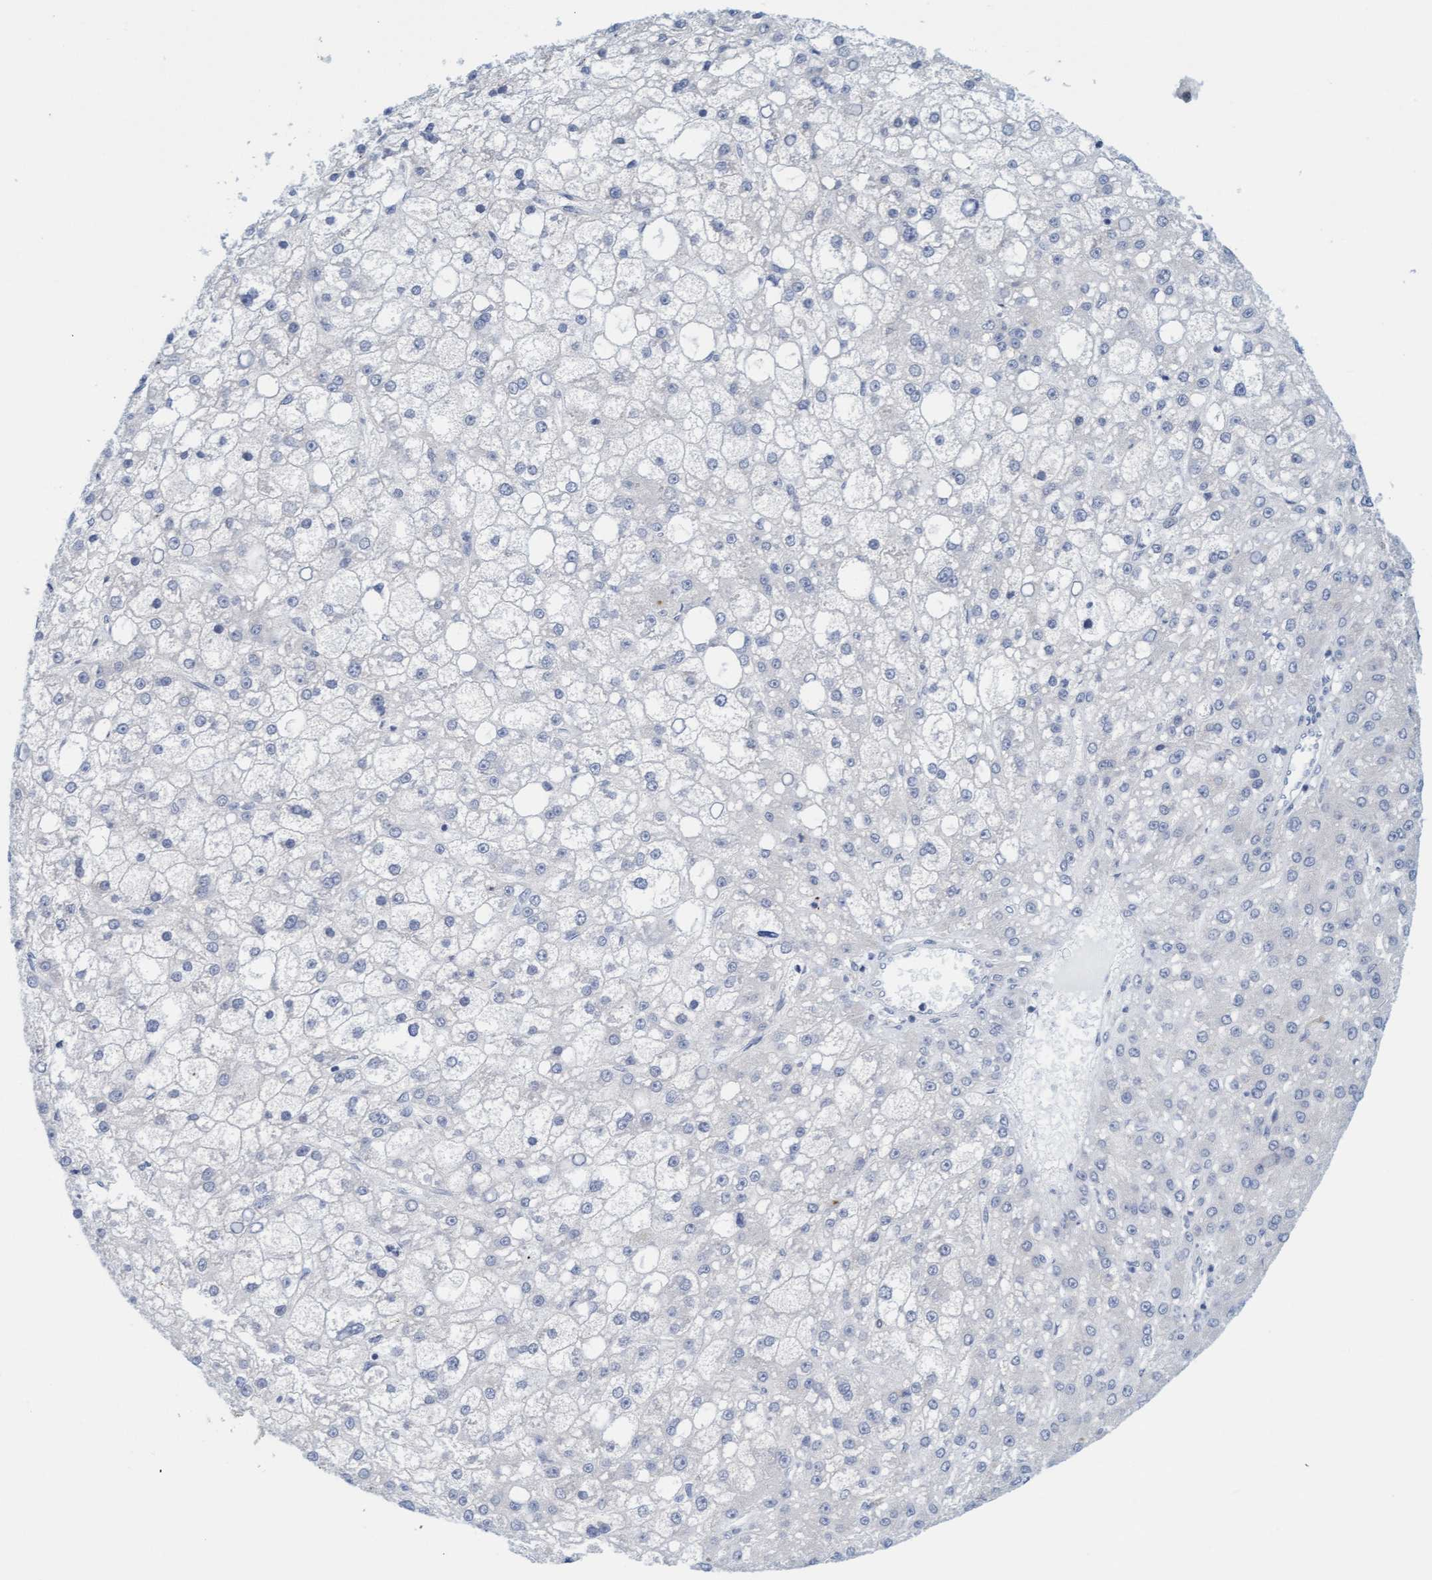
{"staining": {"intensity": "negative", "quantity": "none", "location": "none"}, "tissue": "liver cancer", "cell_type": "Tumor cells", "image_type": "cancer", "snomed": [{"axis": "morphology", "description": "Carcinoma, Hepatocellular, NOS"}, {"axis": "topography", "description": "Liver"}], "caption": "DAB immunohistochemical staining of human hepatocellular carcinoma (liver) displays no significant positivity in tumor cells. Brightfield microscopy of immunohistochemistry stained with DAB (brown) and hematoxylin (blue), captured at high magnification.", "gene": "CPA3", "patient": {"sex": "male", "age": 67}}